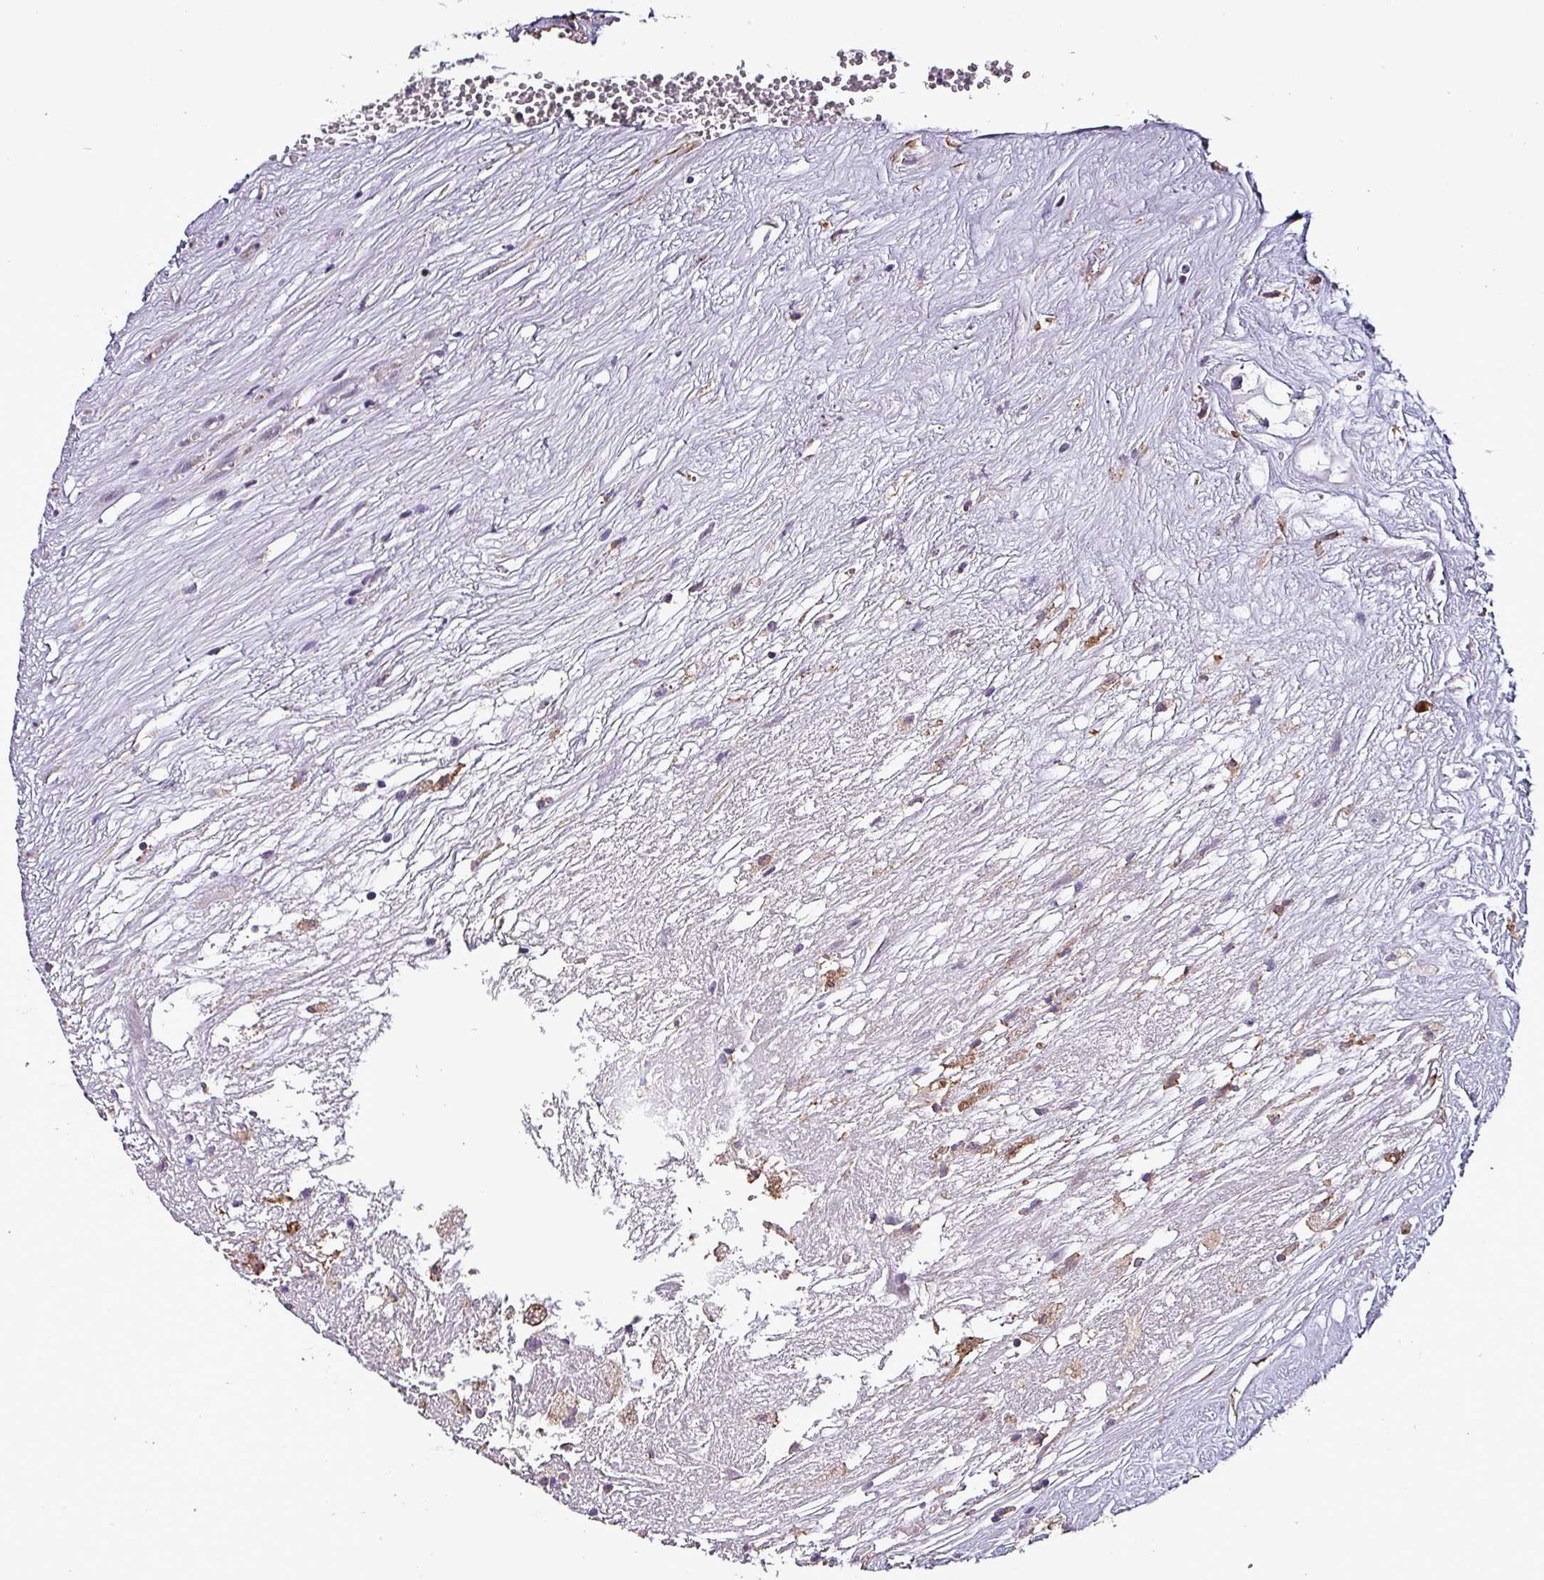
{"staining": {"intensity": "negative", "quantity": "none", "location": "none"}, "tissue": "renal cancer", "cell_type": "Tumor cells", "image_type": "cancer", "snomed": [{"axis": "morphology", "description": "Adenocarcinoma, NOS"}, {"axis": "topography", "description": "Kidney"}], "caption": "Renal cancer was stained to show a protein in brown. There is no significant expression in tumor cells.", "gene": "SCIN", "patient": {"sex": "male", "age": 59}}